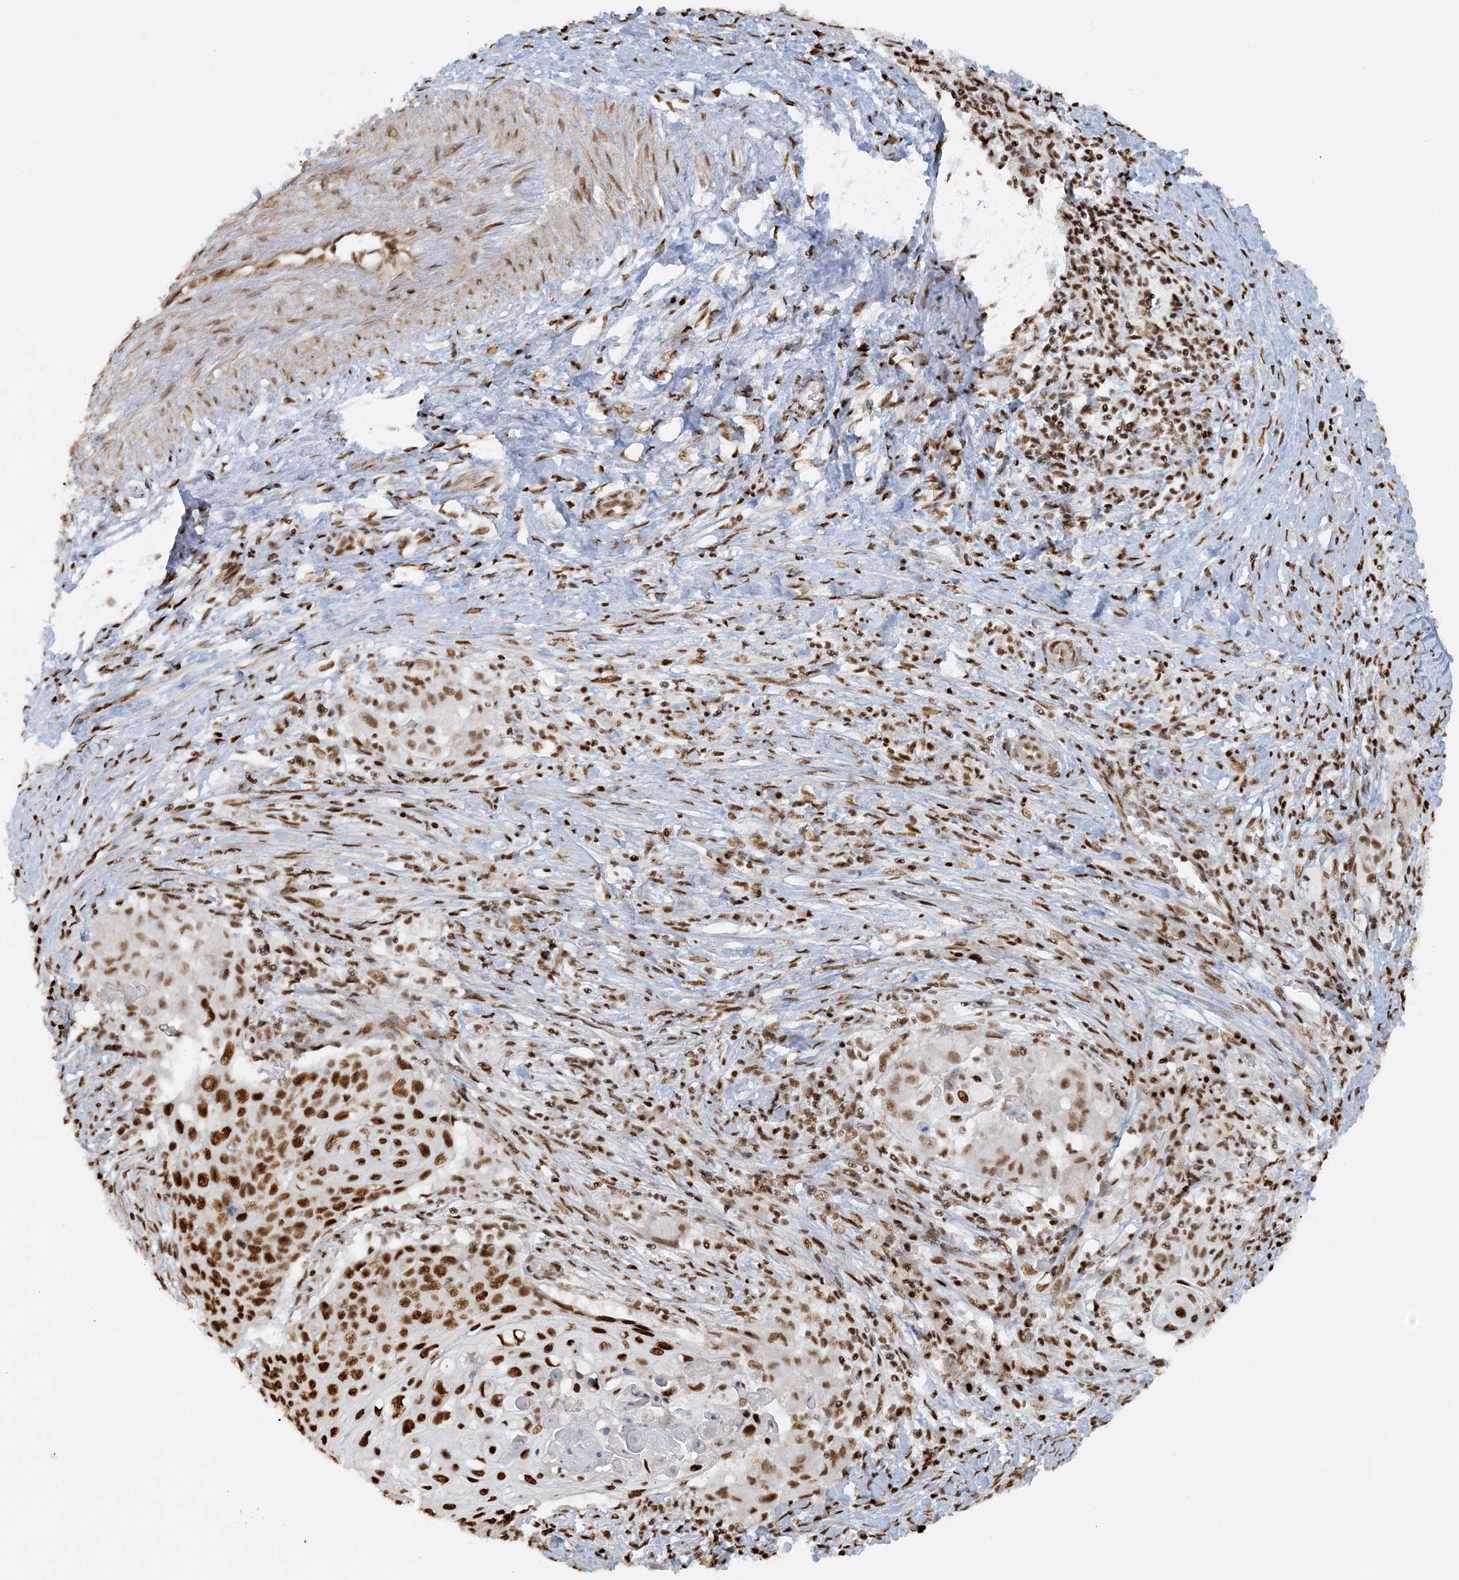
{"staining": {"intensity": "strong", "quantity": ">75%", "location": "nuclear"}, "tissue": "cervical cancer", "cell_type": "Tumor cells", "image_type": "cancer", "snomed": [{"axis": "morphology", "description": "Squamous cell carcinoma, NOS"}, {"axis": "topography", "description": "Cervix"}], "caption": "Cervical cancer was stained to show a protein in brown. There is high levels of strong nuclear expression in approximately >75% of tumor cells.", "gene": "DELE1", "patient": {"sex": "female", "age": 39}}